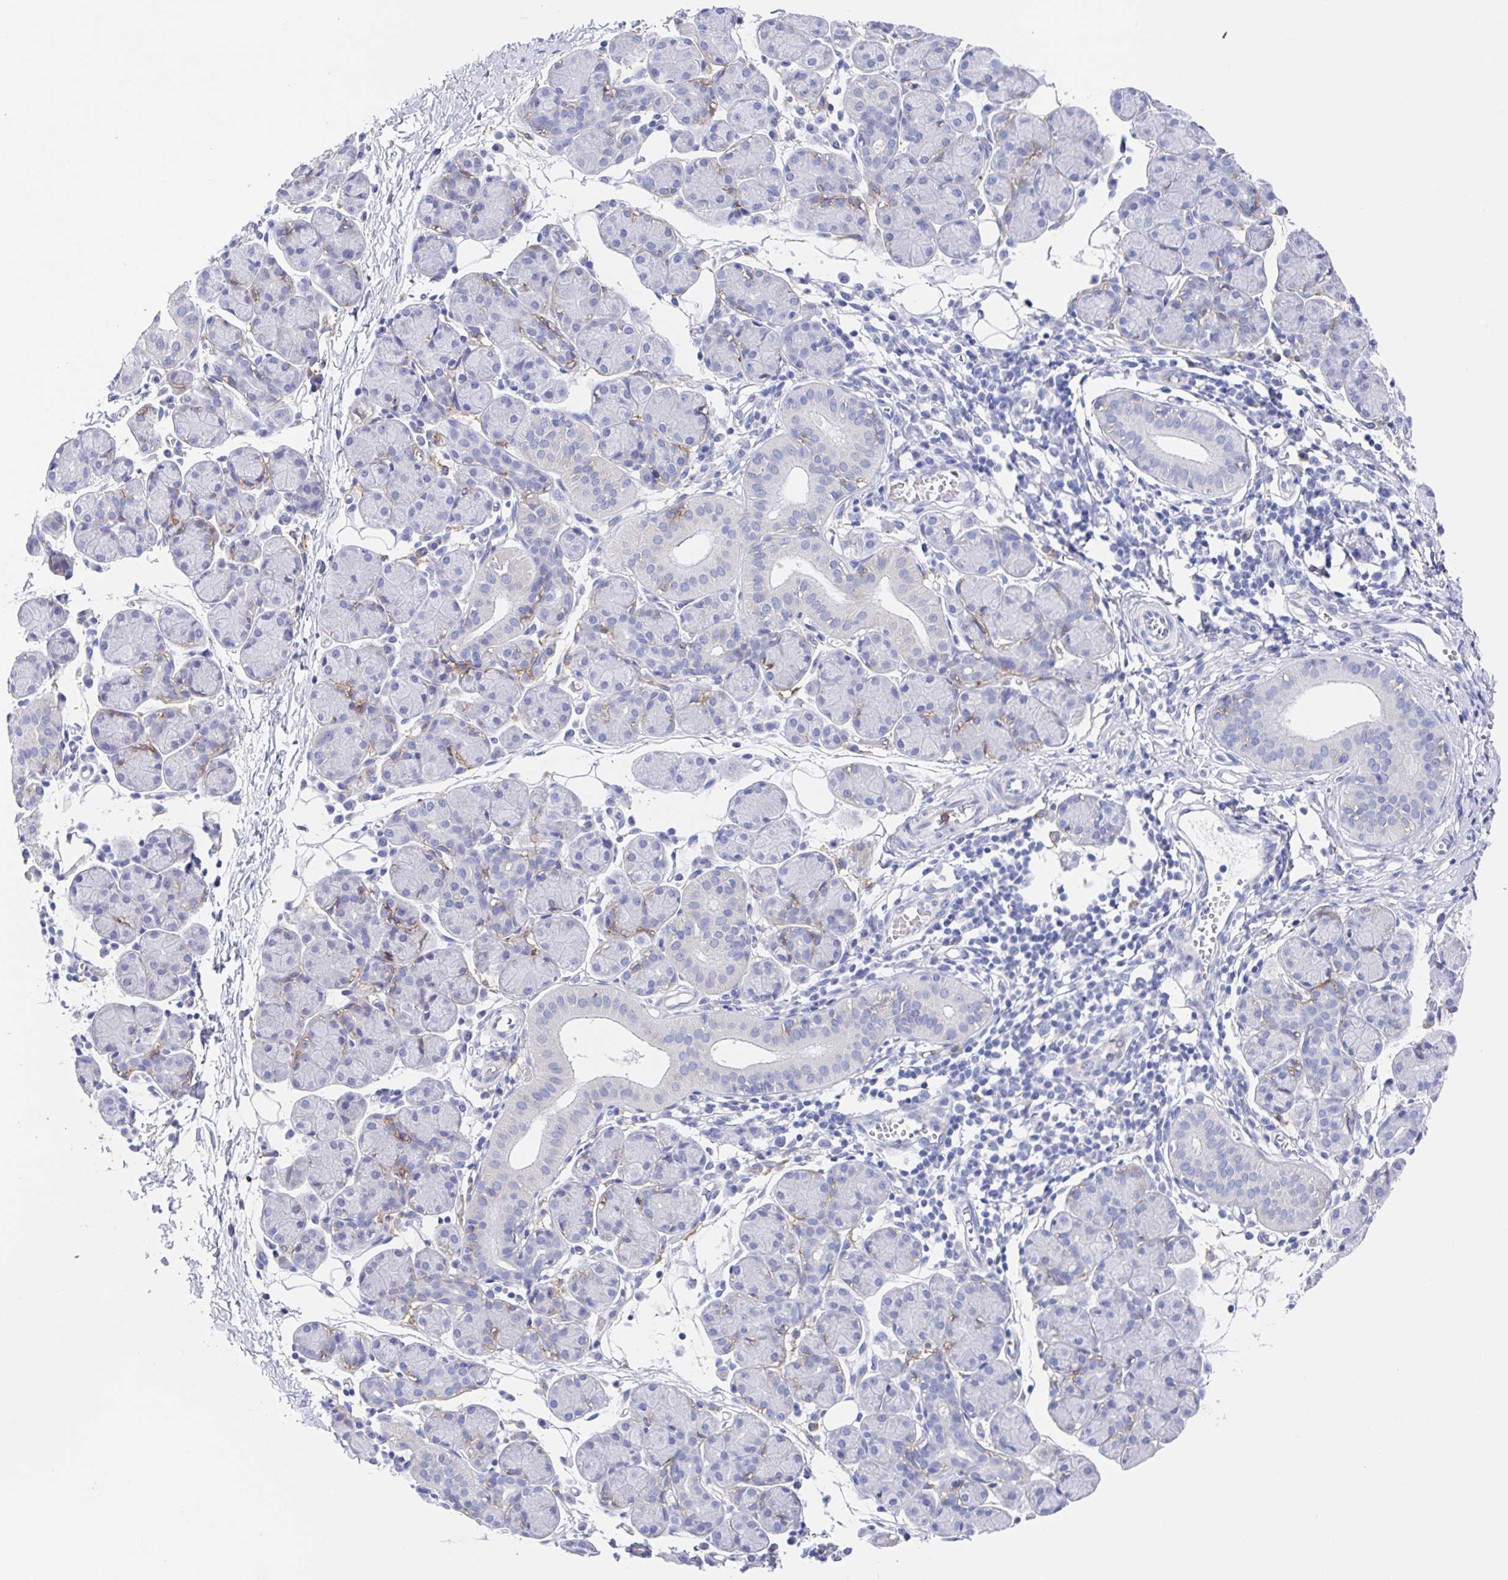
{"staining": {"intensity": "negative", "quantity": "none", "location": "none"}, "tissue": "salivary gland", "cell_type": "Glandular cells", "image_type": "normal", "snomed": [{"axis": "morphology", "description": "Normal tissue, NOS"}, {"axis": "morphology", "description": "Inflammation, NOS"}, {"axis": "topography", "description": "Lymph node"}, {"axis": "topography", "description": "Salivary gland"}], "caption": "Human salivary gland stained for a protein using IHC exhibits no staining in glandular cells.", "gene": "FCGR3A", "patient": {"sex": "male", "age": 3}}